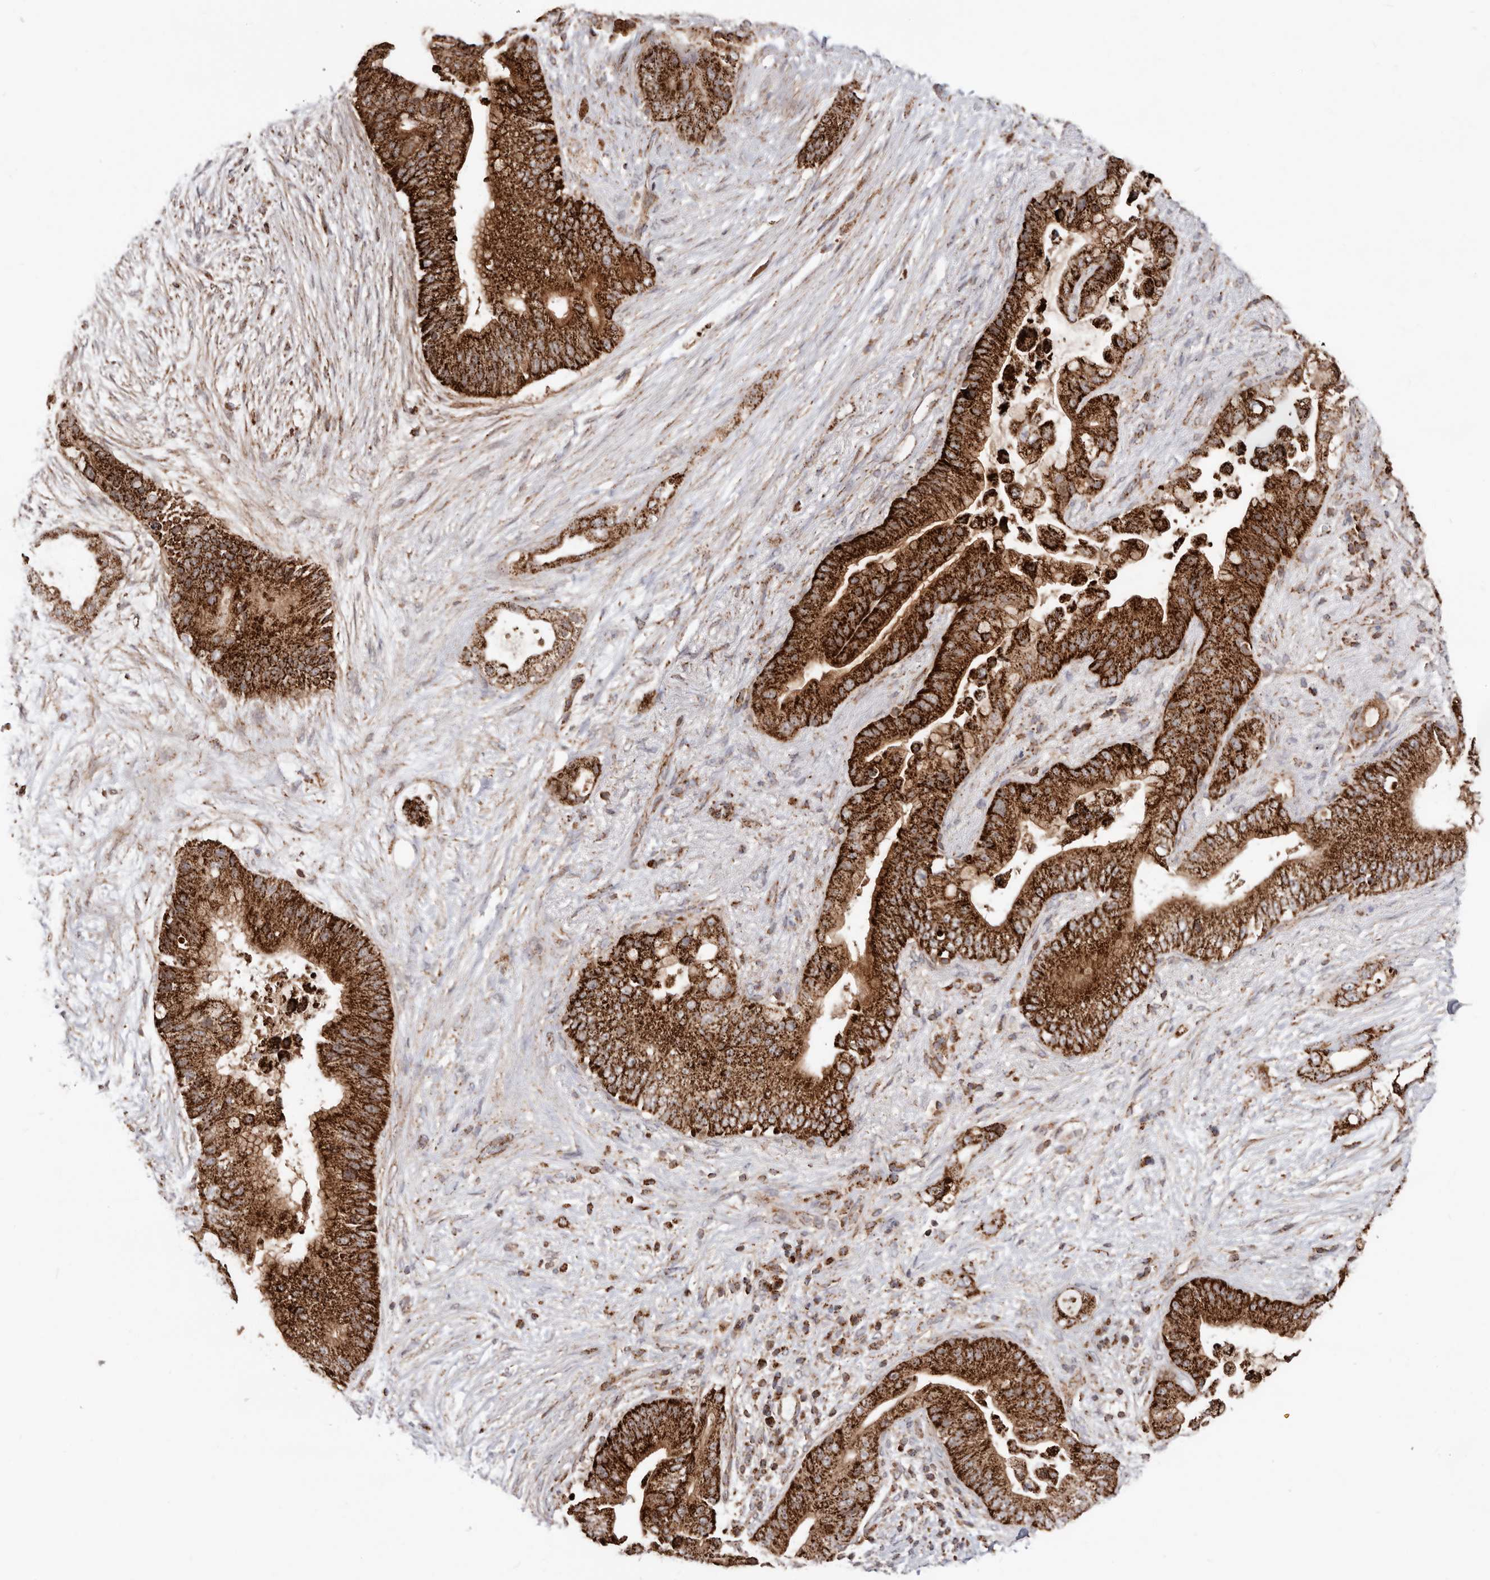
{"staining": {"intensity": "strong", "quantity": ">75%", "location": "cytoplasmic/membranous"}, "tissue": "pancreatic cancer", "cell_type": "Tumor cells", "image_type": "cancer", "snomed": [{"axis": "morphology", "description": "Adenocarcinoma, NOS"}, {"axis": "topography", "description": "Pancreas"}], "caption": "Tumor cells display high levels of strong cytoplasmic/membranous staining in approximately >75% of cells in pancreatic cancer (adenocarcinoma). (brown staining indicates protein expression, while blue staining denotes nuclei).", "gene": "PRKACB", "patient": {"sex": "male", "age": 53}}